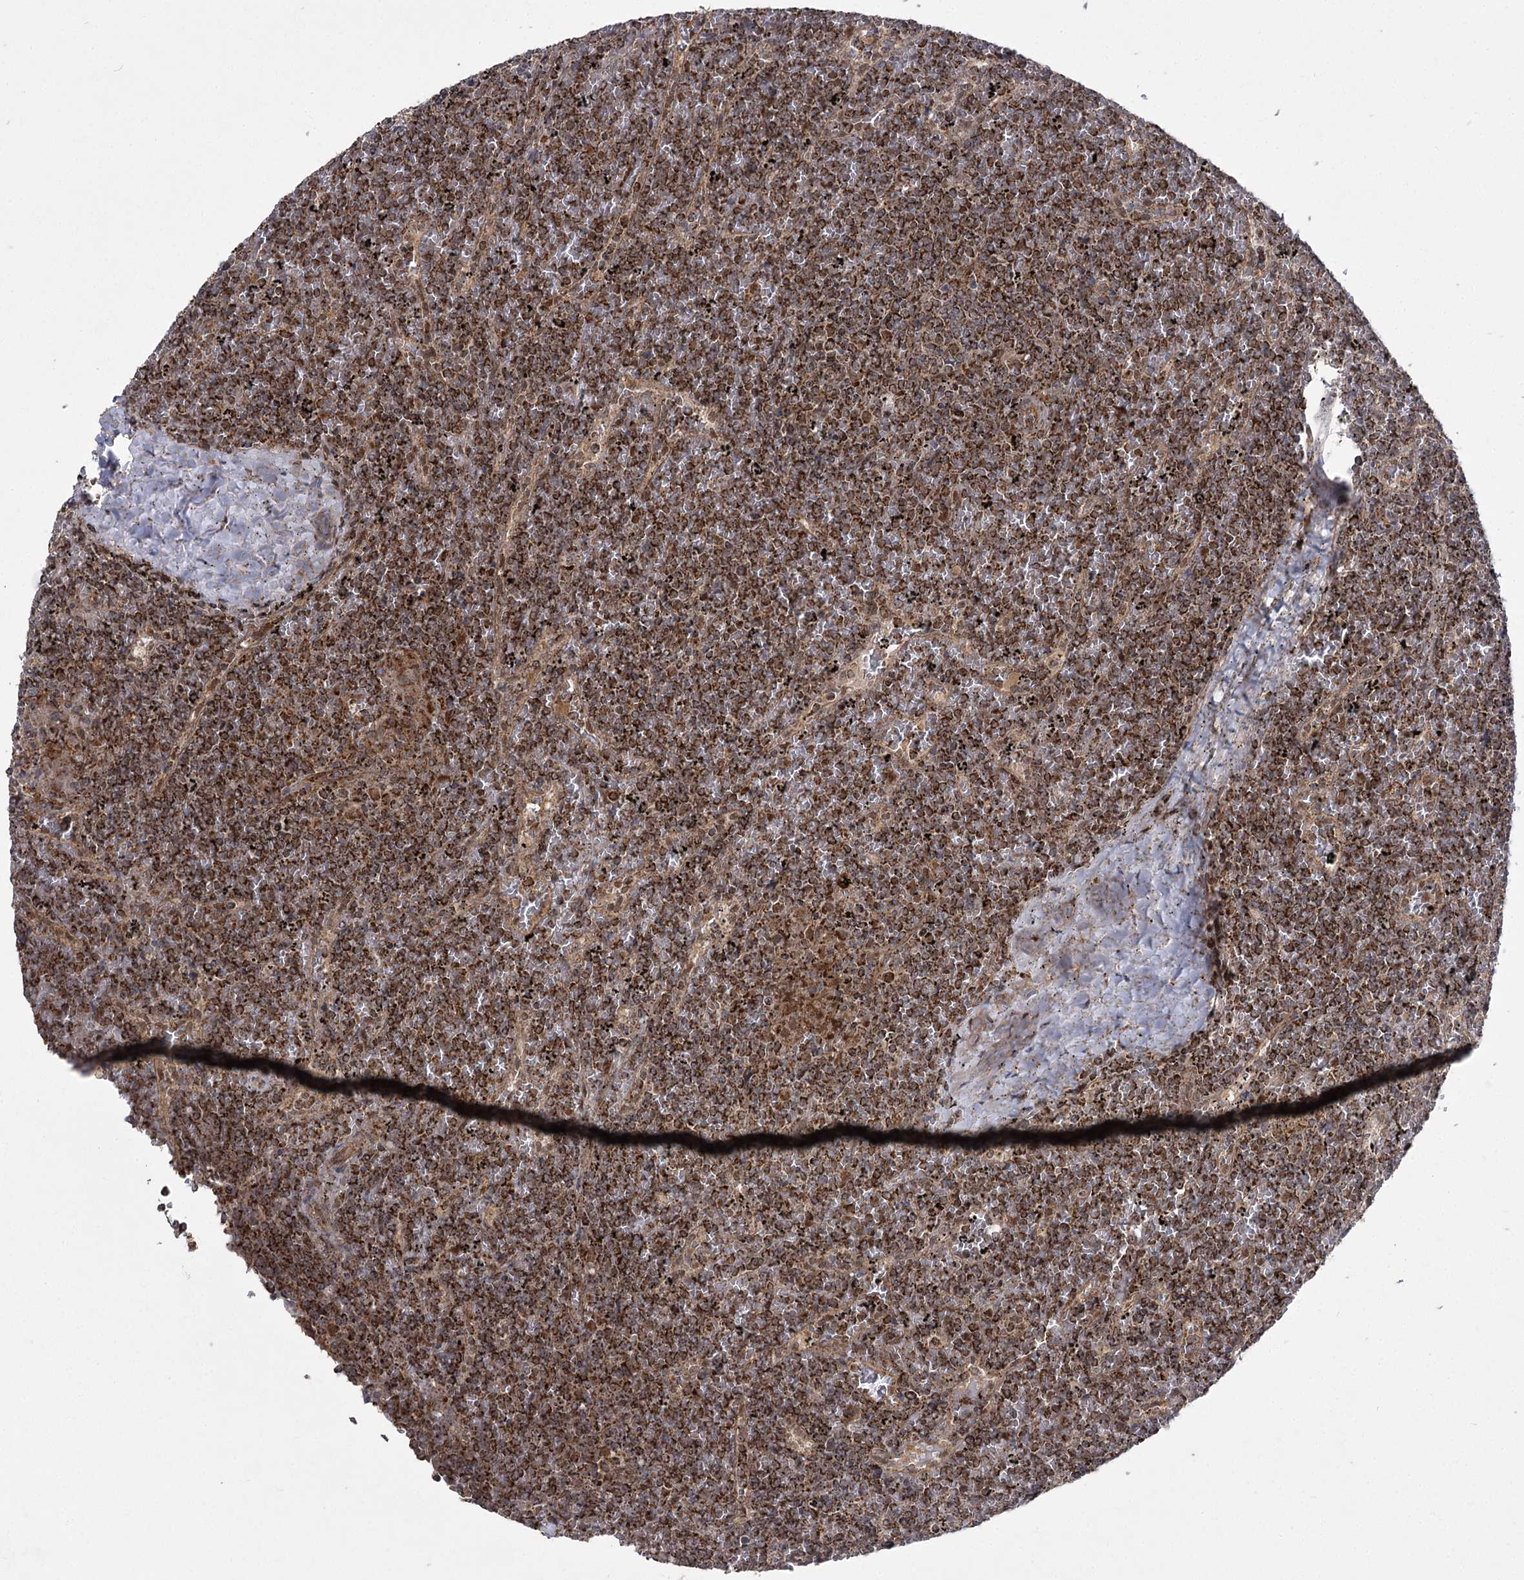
{"staining": {"intensity": "moderate", "quantity": ">75%", "location": "cytoplasmic/membranous"}, "tissue": "lymphoma", "cell_type": "Tumor cells", "image_type": "cancer", "snomed": [{"axis": "morphology", "description": "Malignant lymphoma, non-Hodgkin's type, Low grade"}, {"axis": "topography", "description": "Spleen"}], "caption": "Lymphoma stained with immunohistochemistry exhibits moderate cytoplasmic/membranous positivity in approximately >75% of tumor cells.", "gene": "SLC4A1AP", "patient": {"sex": "female", "age": 19}}